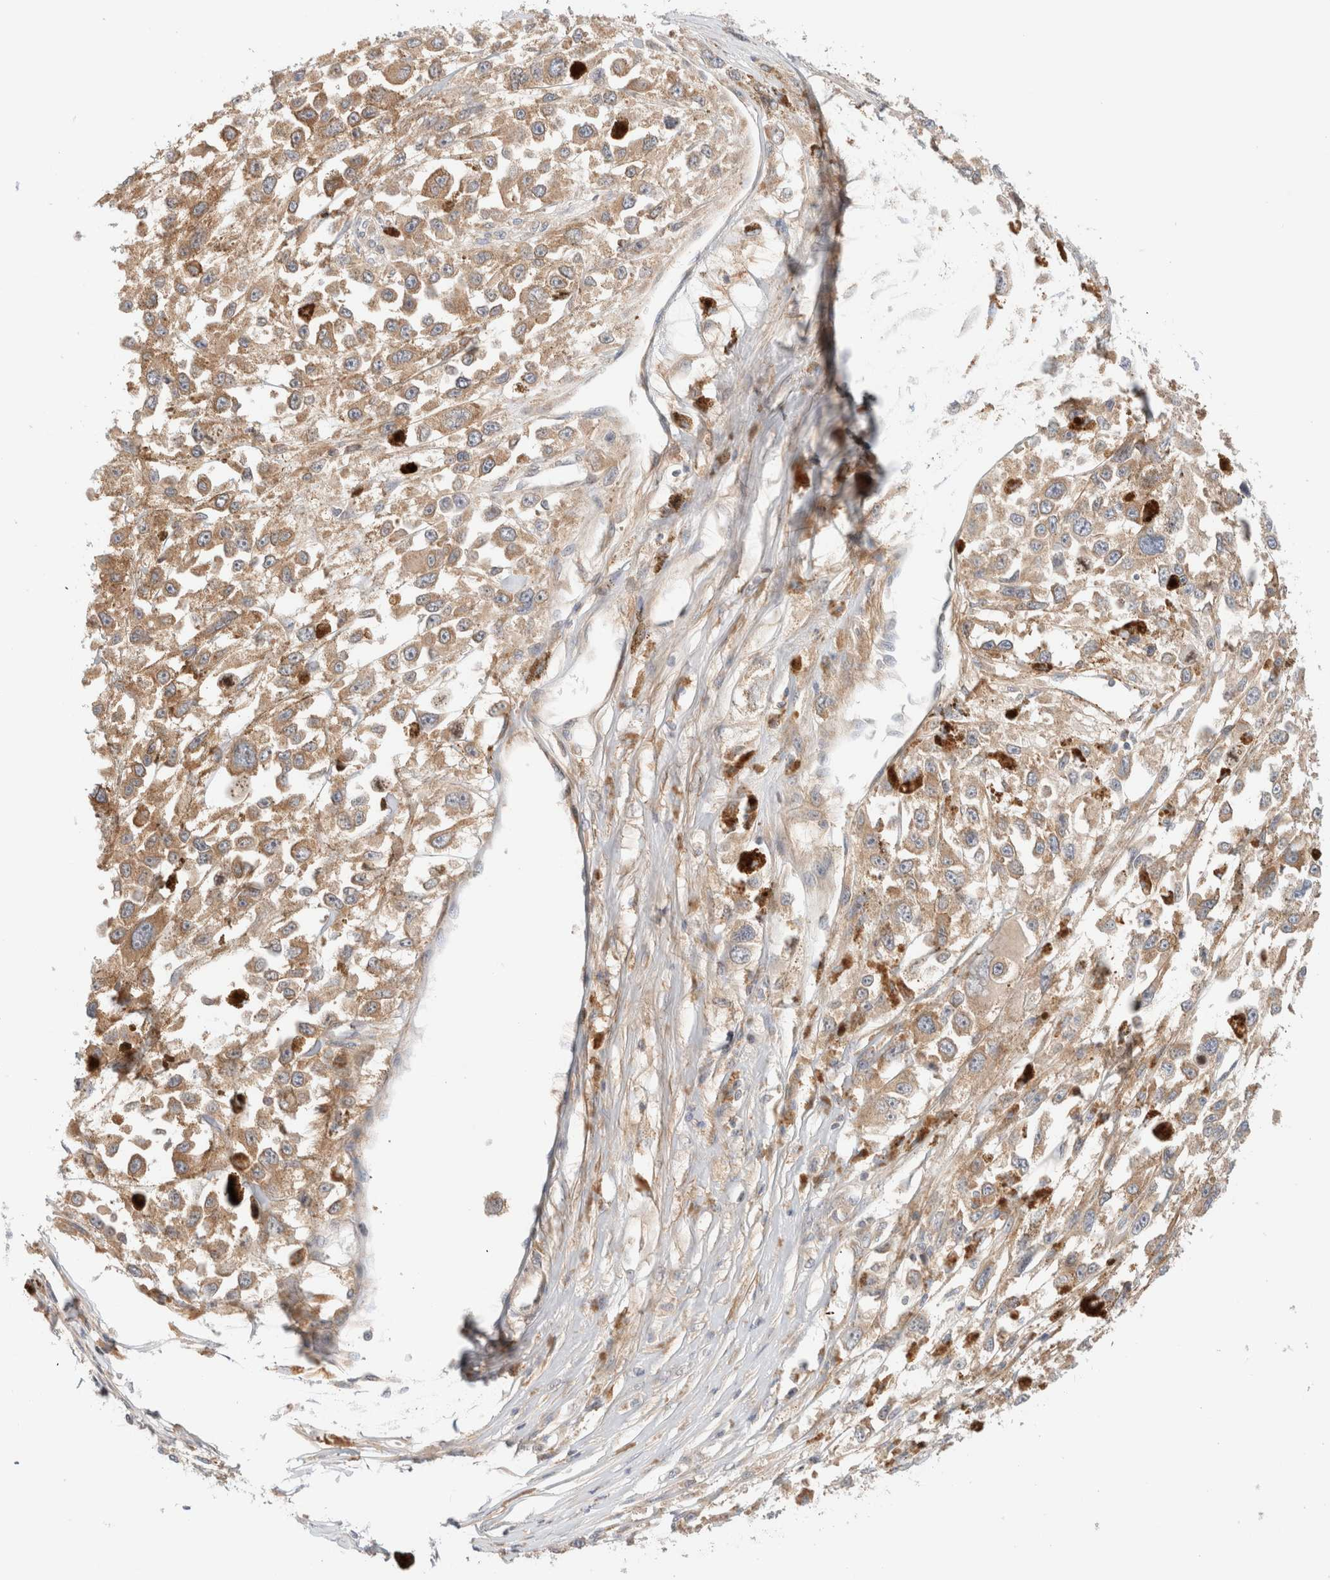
{"staining": {"intensity": "moderate", "quantity": ">75%", "location": "cytoplasmic/membranous"}, "tissue": "melanoma", "cell_type": "Tumor cells", "image_type": "cancer", "snomed": [{"axis": "morphology", "description": "Malignant melanoma, Metastatic site"}, {"axis": "topography", "description": "Lymph node"}], "caption": "Protein staining demonstrates moderate cytoplasmic/membranous expression in approximately >75% of tumor cells in malignant melanoma (metastatic site).", "gene": "MARK3", "patient": {"sex": "male", "age": 59}}